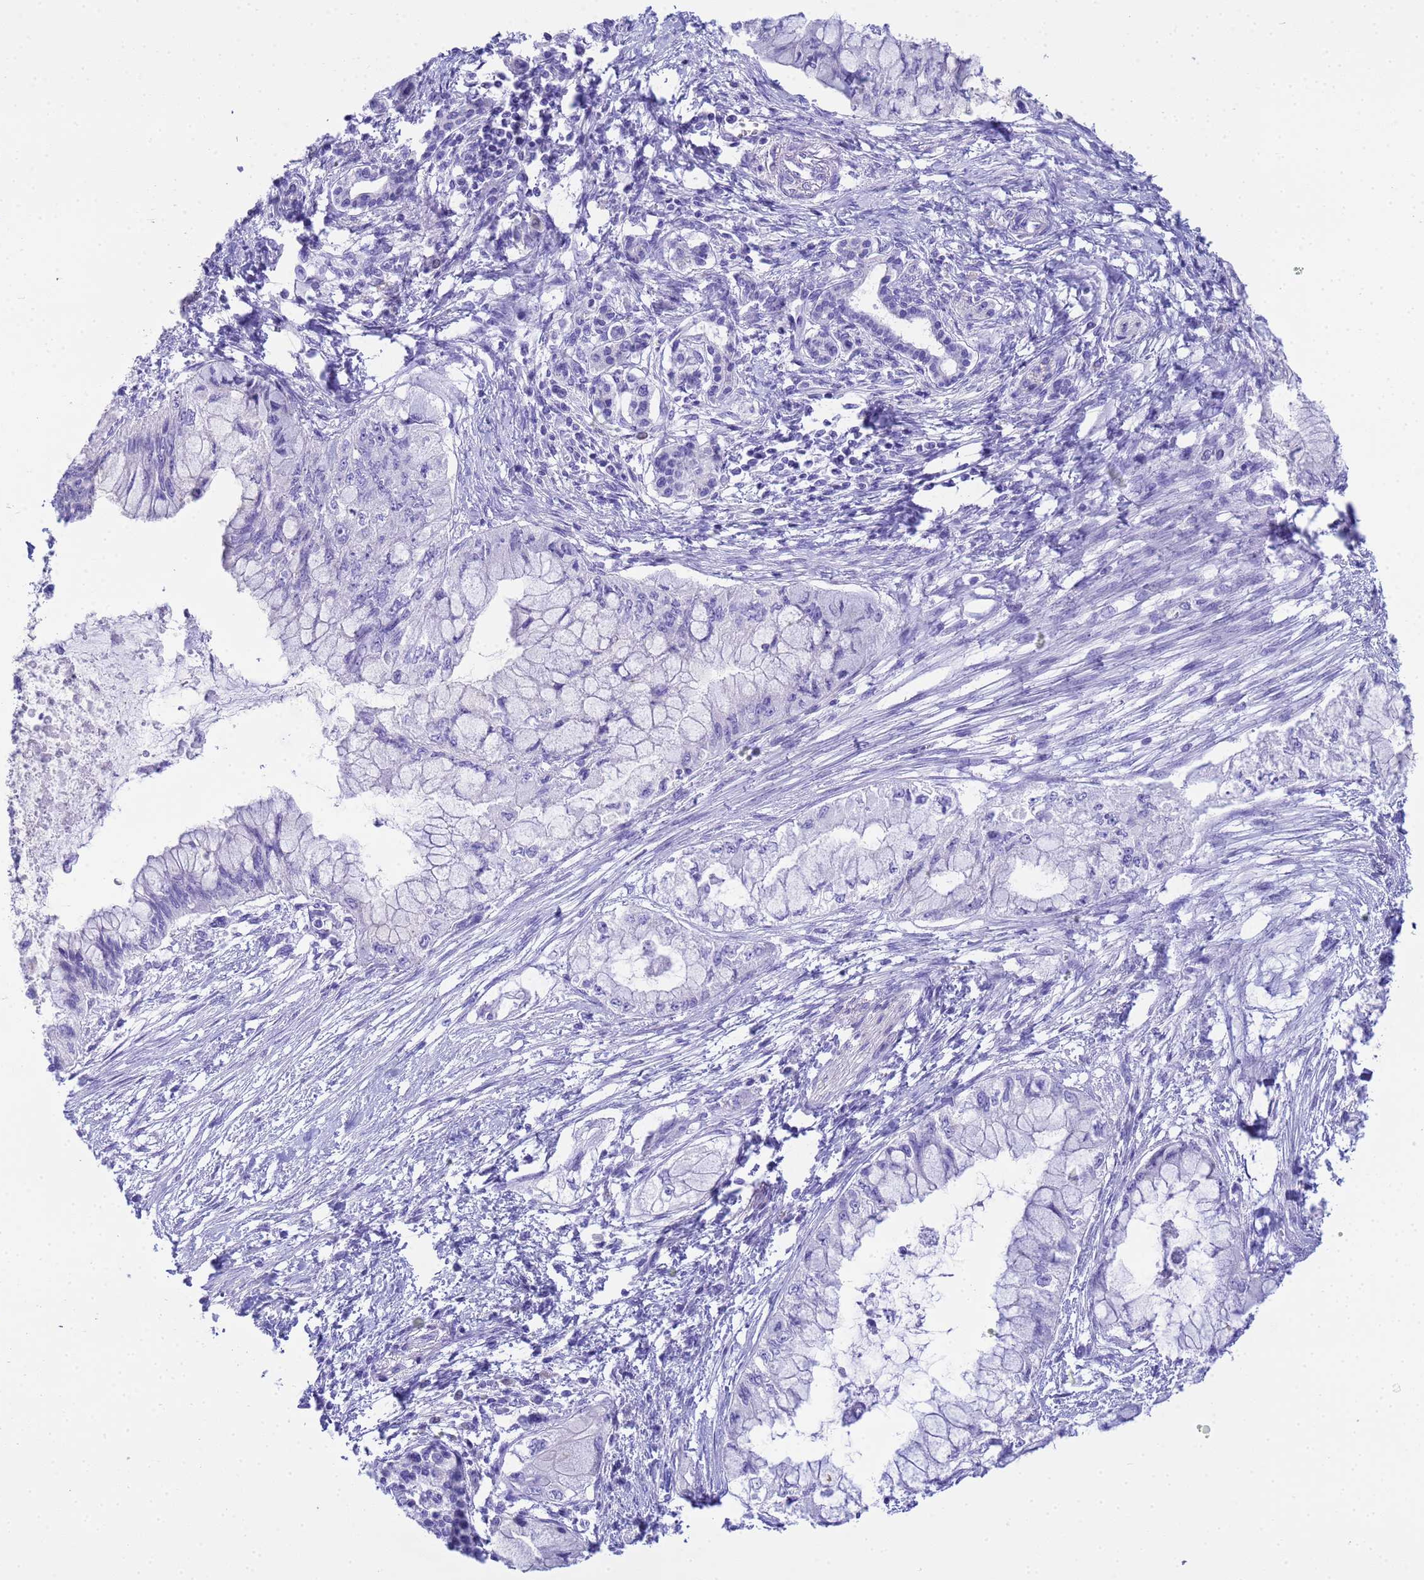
{"staining": {"intensity": "negative", "quantity": "none", "location": "none"}, "tissue": "pancreatic cancer", "cell_type": "Tumor cells", "image_type": "cancer", "snomed": [{"axis": "morphology", "description": "Adenocarcinoma, NOS"}, {"axis": "topography", "description": "Pancreas"}], "caption": "This is an IHC micrograph of pancreatic cancer. There is no staining in tumor cells.", "gene": "AQP12A", "patient": {"sex": "male", "age": 48}}